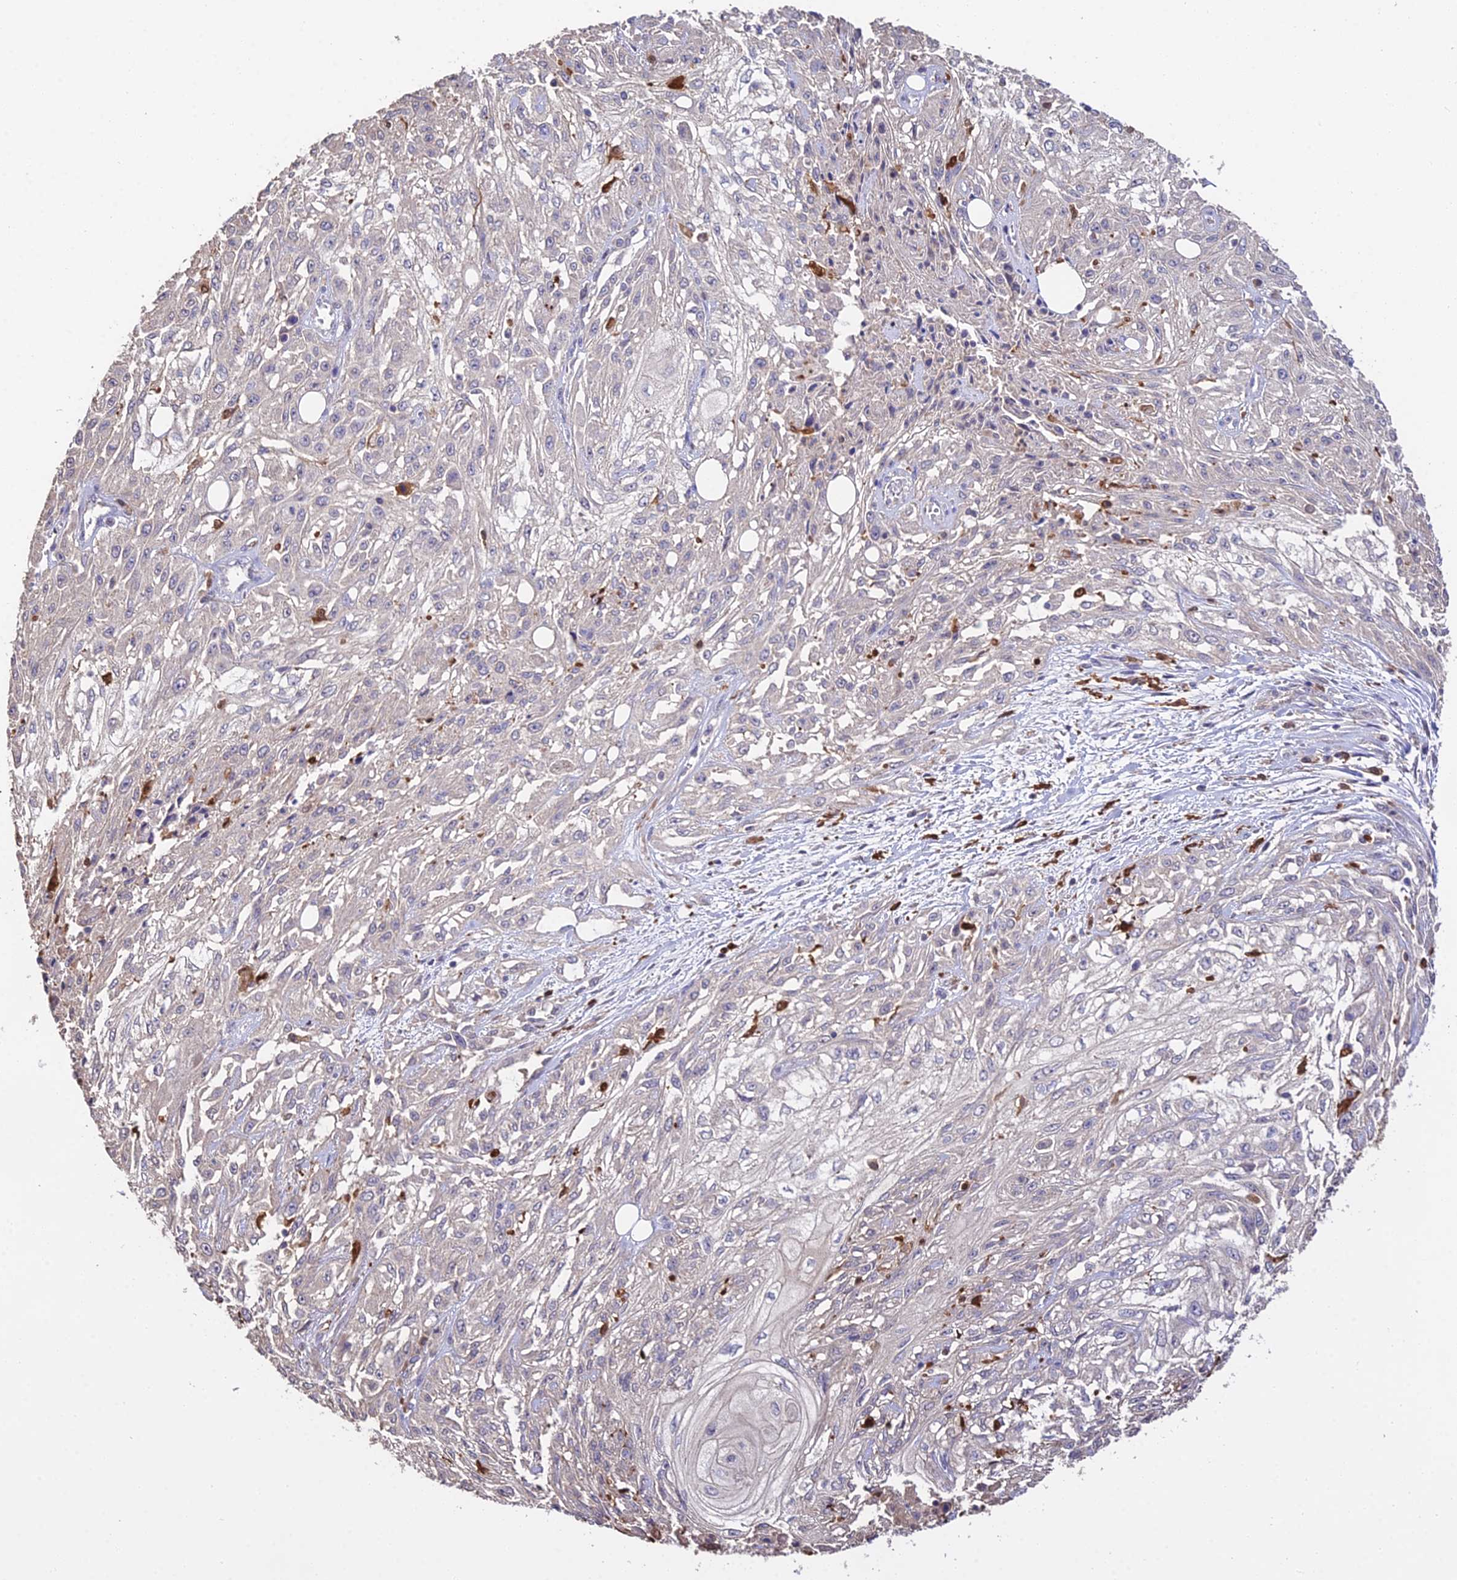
{"staining": {"intensity": "negative", "quantity": "none", "location": "none"}, "tissue": "skin cancer", "cell_type": "Tumor cells", "image_type": "cancer", "snomed": [{"axis": "morphology", "description": "Squamous cell carcinoma, NOS"}, {"axis": "morphology", "description": "Squamous cell carcinoma, metastatic, NOS"}, {"axis": "topography", "description": "Skin"}, {"axis": "topography", "description": "Lymph node"}], "caption": "Metastatic squamous cell carcinoma (skin) stained for a protein using immunohistochemistry reveals no staining tumor cells.", "gene": "FBP1", "patient": {"sex": "male", "age": 75}}